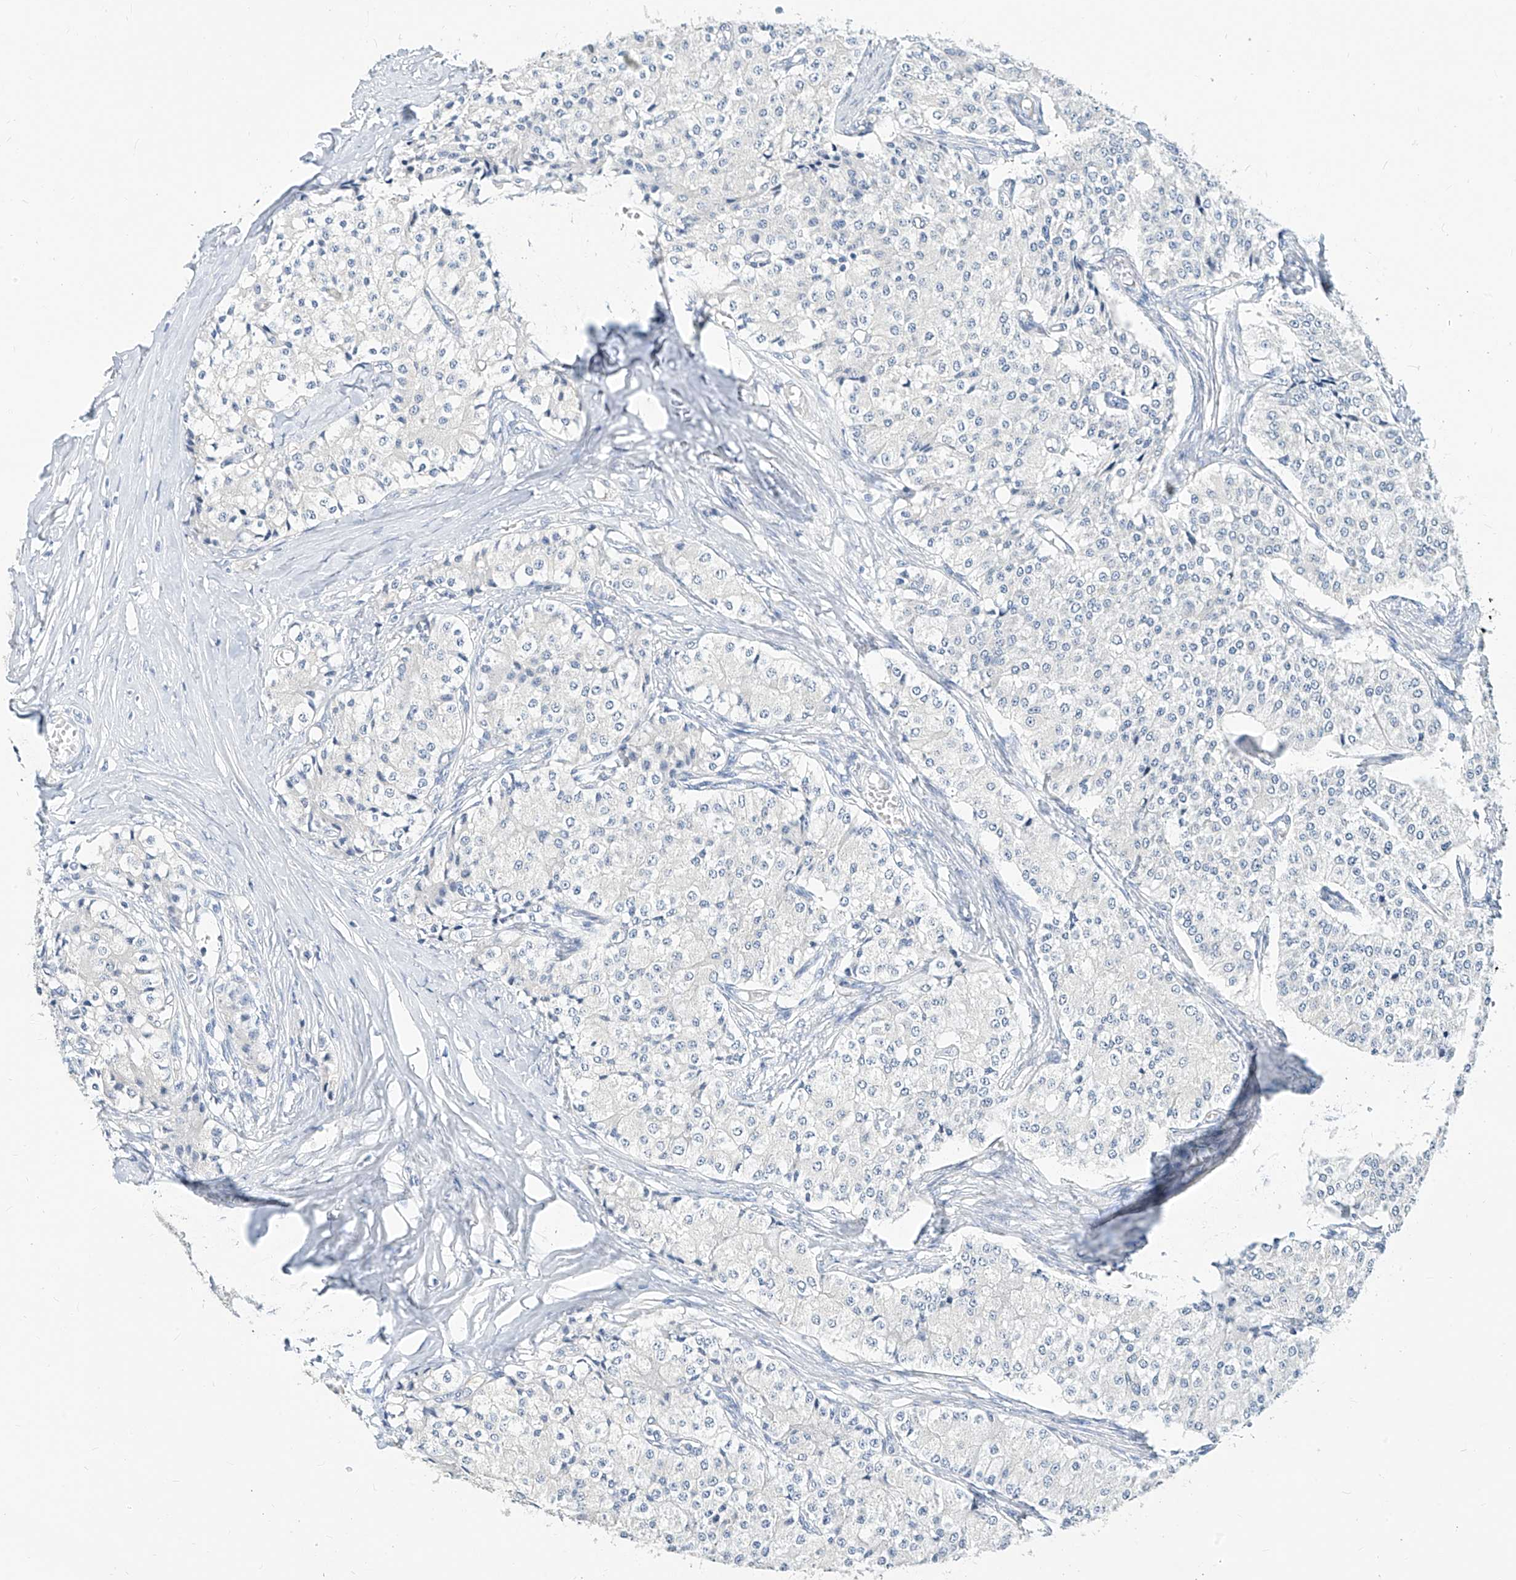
{"staining": {"intensity": "negative", "quantity": "none", "location": "none"}, "tissue": "carcinoid", "cell_type": "Tumor cells", "image_type": "cancer", "snomed": [{"axis": "morphology", "description": "Carcinoid, malignant, NOS"}, {"axis": "topography", "description": "Colon"}], "caption": "IHC image of human carcinoid stained for a protein (brown), which displays no expression in tumor cells.", "gene": "ZZEF1", "patient": {"sex": "female", "age": 52}}